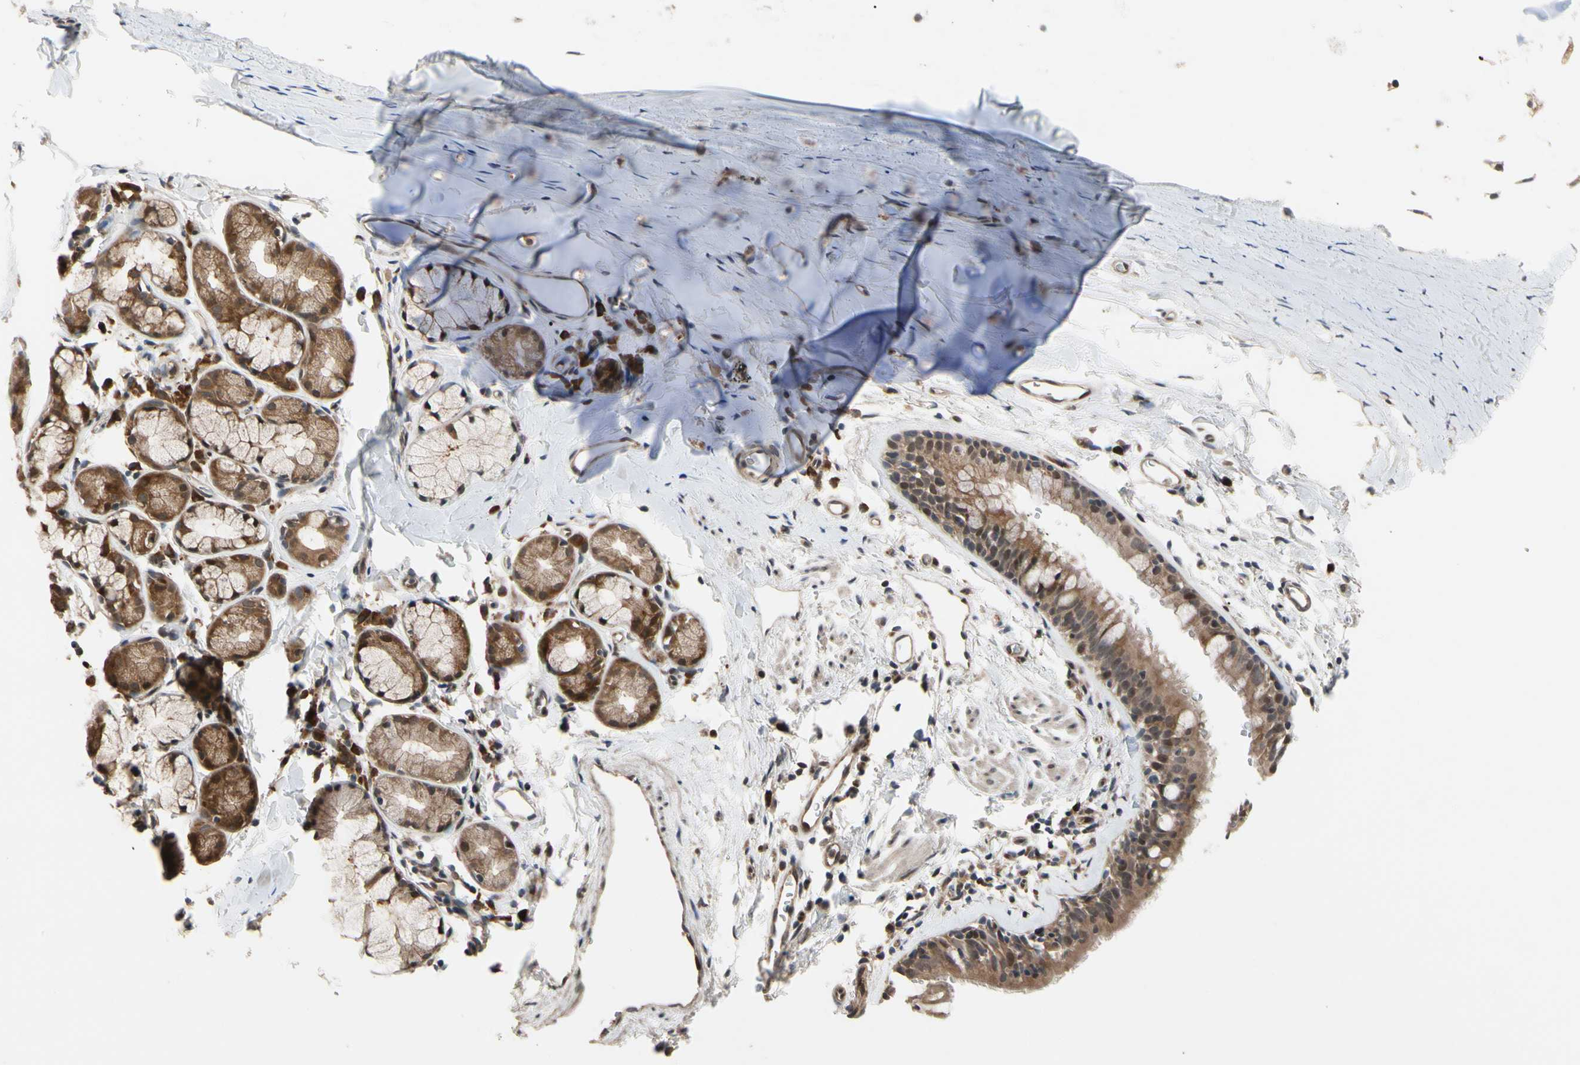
{"staining": {"intensity": "strong", "quantity": ">75%", "location": "cytoplasmic/membranous"}, "tissue": "bronchus", "cell_type": "Respiratory epithelial cells", "image_type": "normal", "snomed": [{"axis": "morphology", "description": "Normal tissue, NOS"}, {"axis": "morphology", "description": "Malignant melanoma, Metastatic site"}, {"axis": "topography", "description": "Bronchus"}, {"axis": "topography", "description": "Lung"}], "caption": "A high-resolution image shows immunohistochemistry staining of unremarkable bronchus, which exhibits strong cytoplasmic/membranous positivity in about >75% of respiratory epithelial cells. The staining was performed using DAB to visualize the protein expression in brown, while the nuclei were stained in blue with hematoxylin (Magnification: 20x).", "gene": "CYTIP", "patient": {"sex": "male", "age": 64}}